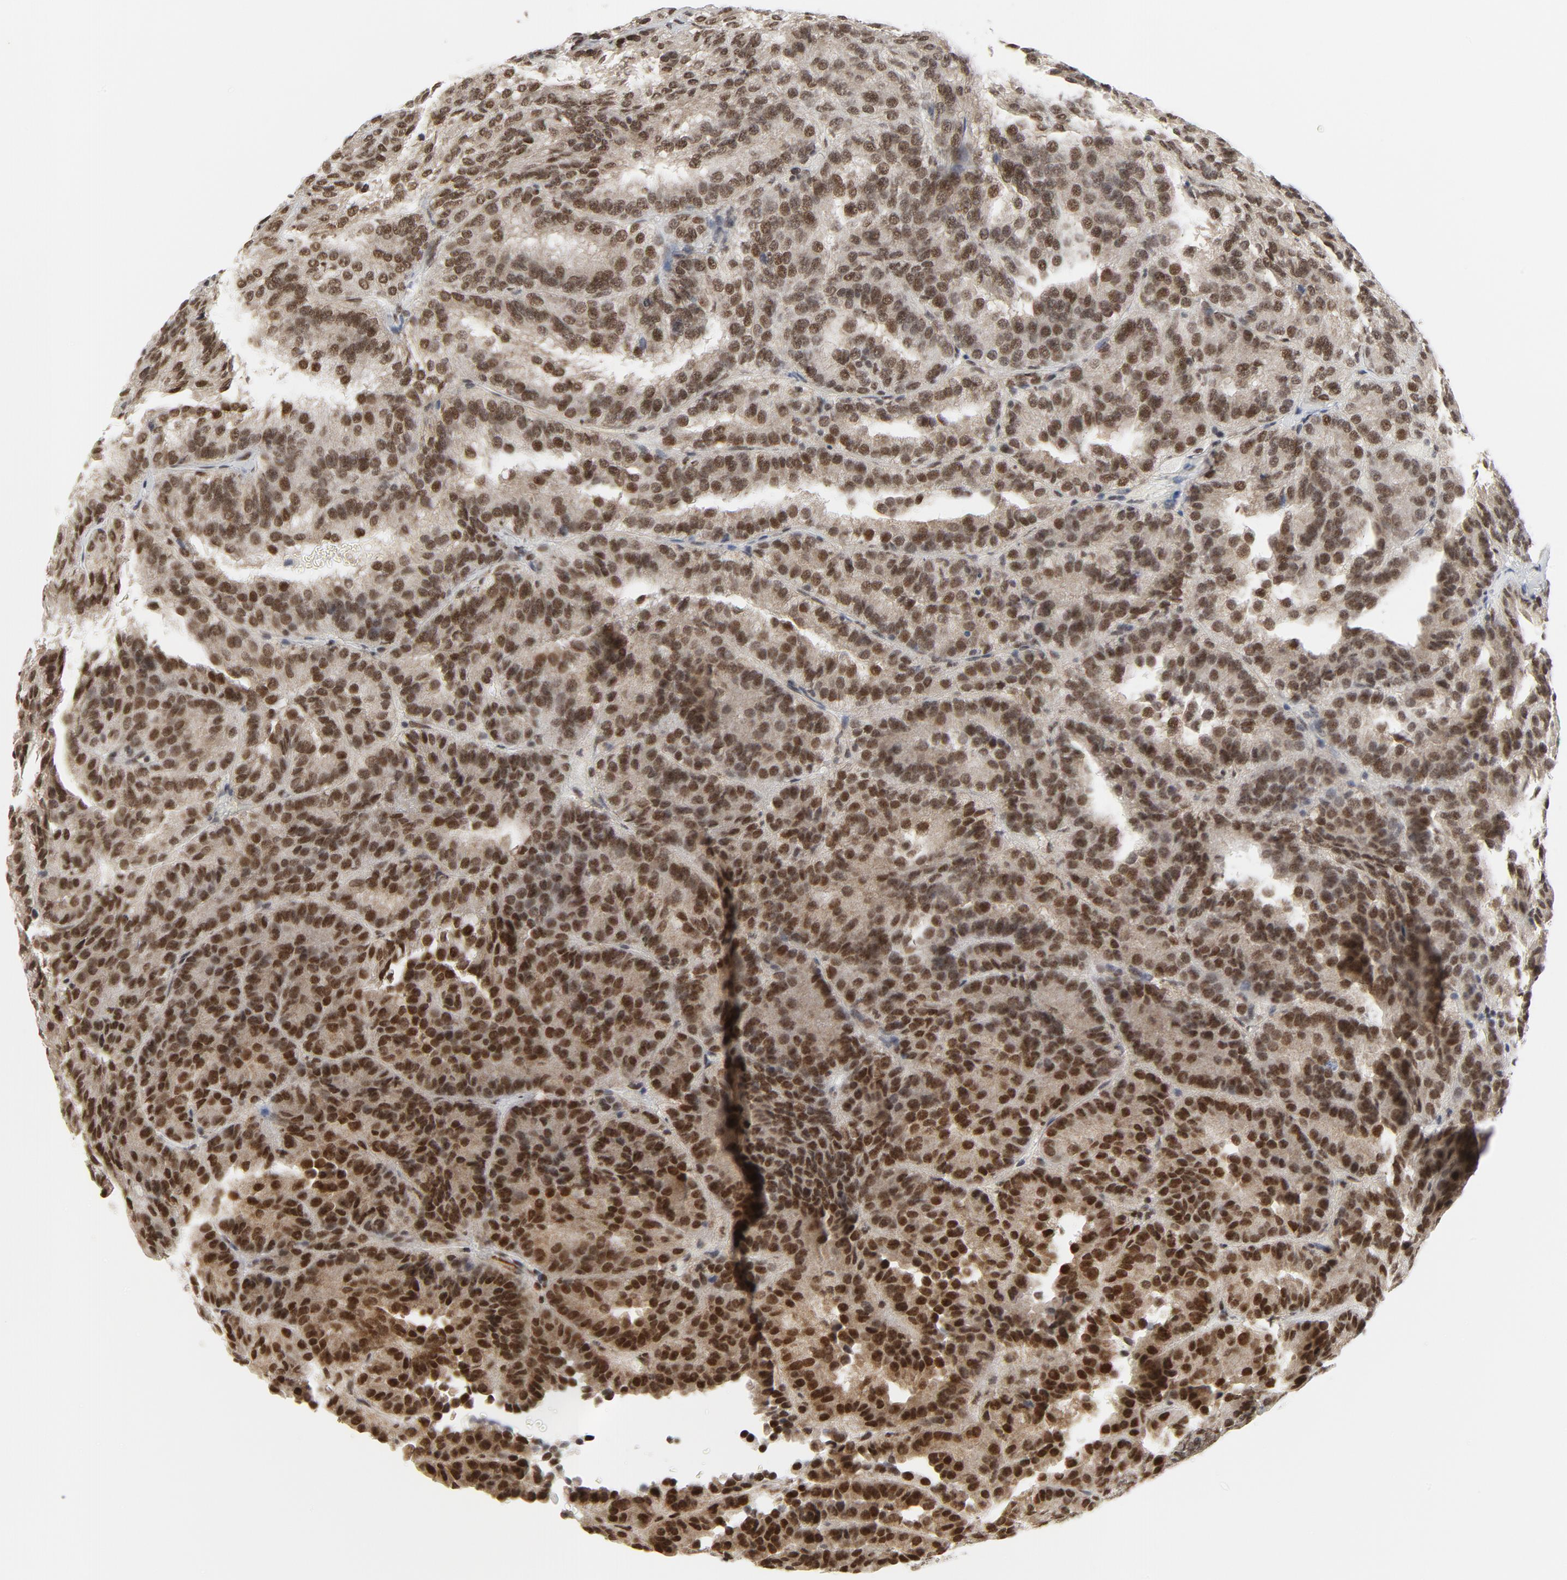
{"staining": {"intensity": "strong", "quantity": ">75%", "location": "nuclear"}, "tissue": "renal cancer", "cell_type": "Tumor cells", "image_type": "cancer", "snomed": [{"axis": "morphology", "description": "Adenocarcinoma, NOS"}, {"axis": "topography", "description": "Kidney"}], "caption": "Immunohistochemical staining of renal cancer (adenocarcinoma) shows high levels of strong nuclear expression in approximately >75% of tumor cells. (DAB = brown stain, brightfield microscopy at high magnification).", "gene": "ERCC1", "patient": {"sex": "male", "age": 46}}